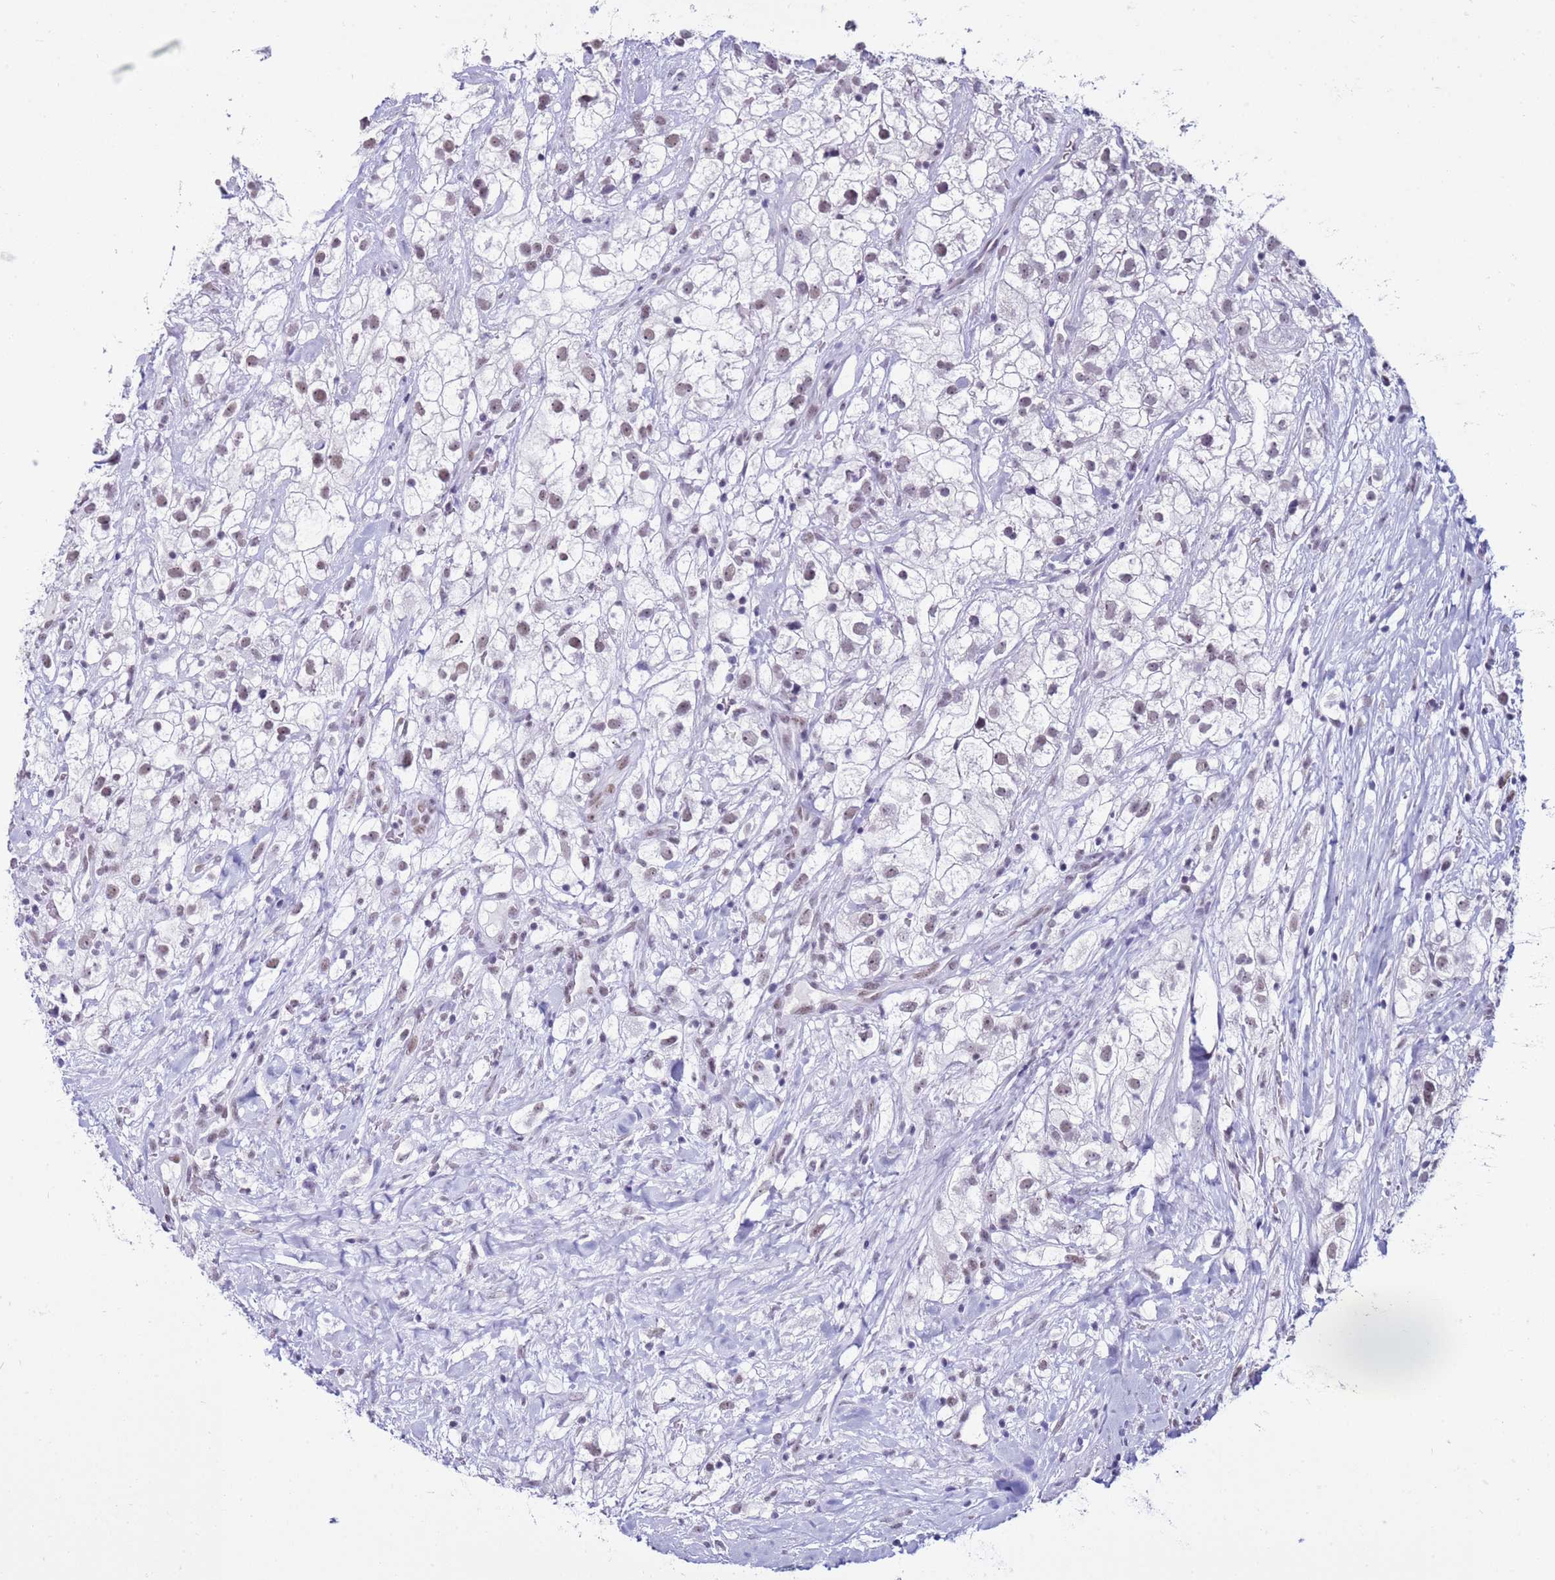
{"staining": {"intensity": "weak", "quantity": "<25%", "location": "nuclear"}, "tissue": "renal cancer", "cell_type": "Tumor cells", "image_type": "cancer", "snomed": [{"axis": "morphology", "description": "Adenocarcinoma, NOS"}, {"axis": "topography", "description": "Kidney"}], "caption": "This is a photomicrograph of IHC staining of renal adenocarcinoma, which shows no staining in tumor cells.", "gene": "DHX15", "patient": {"sex": "male", "age": 59}}